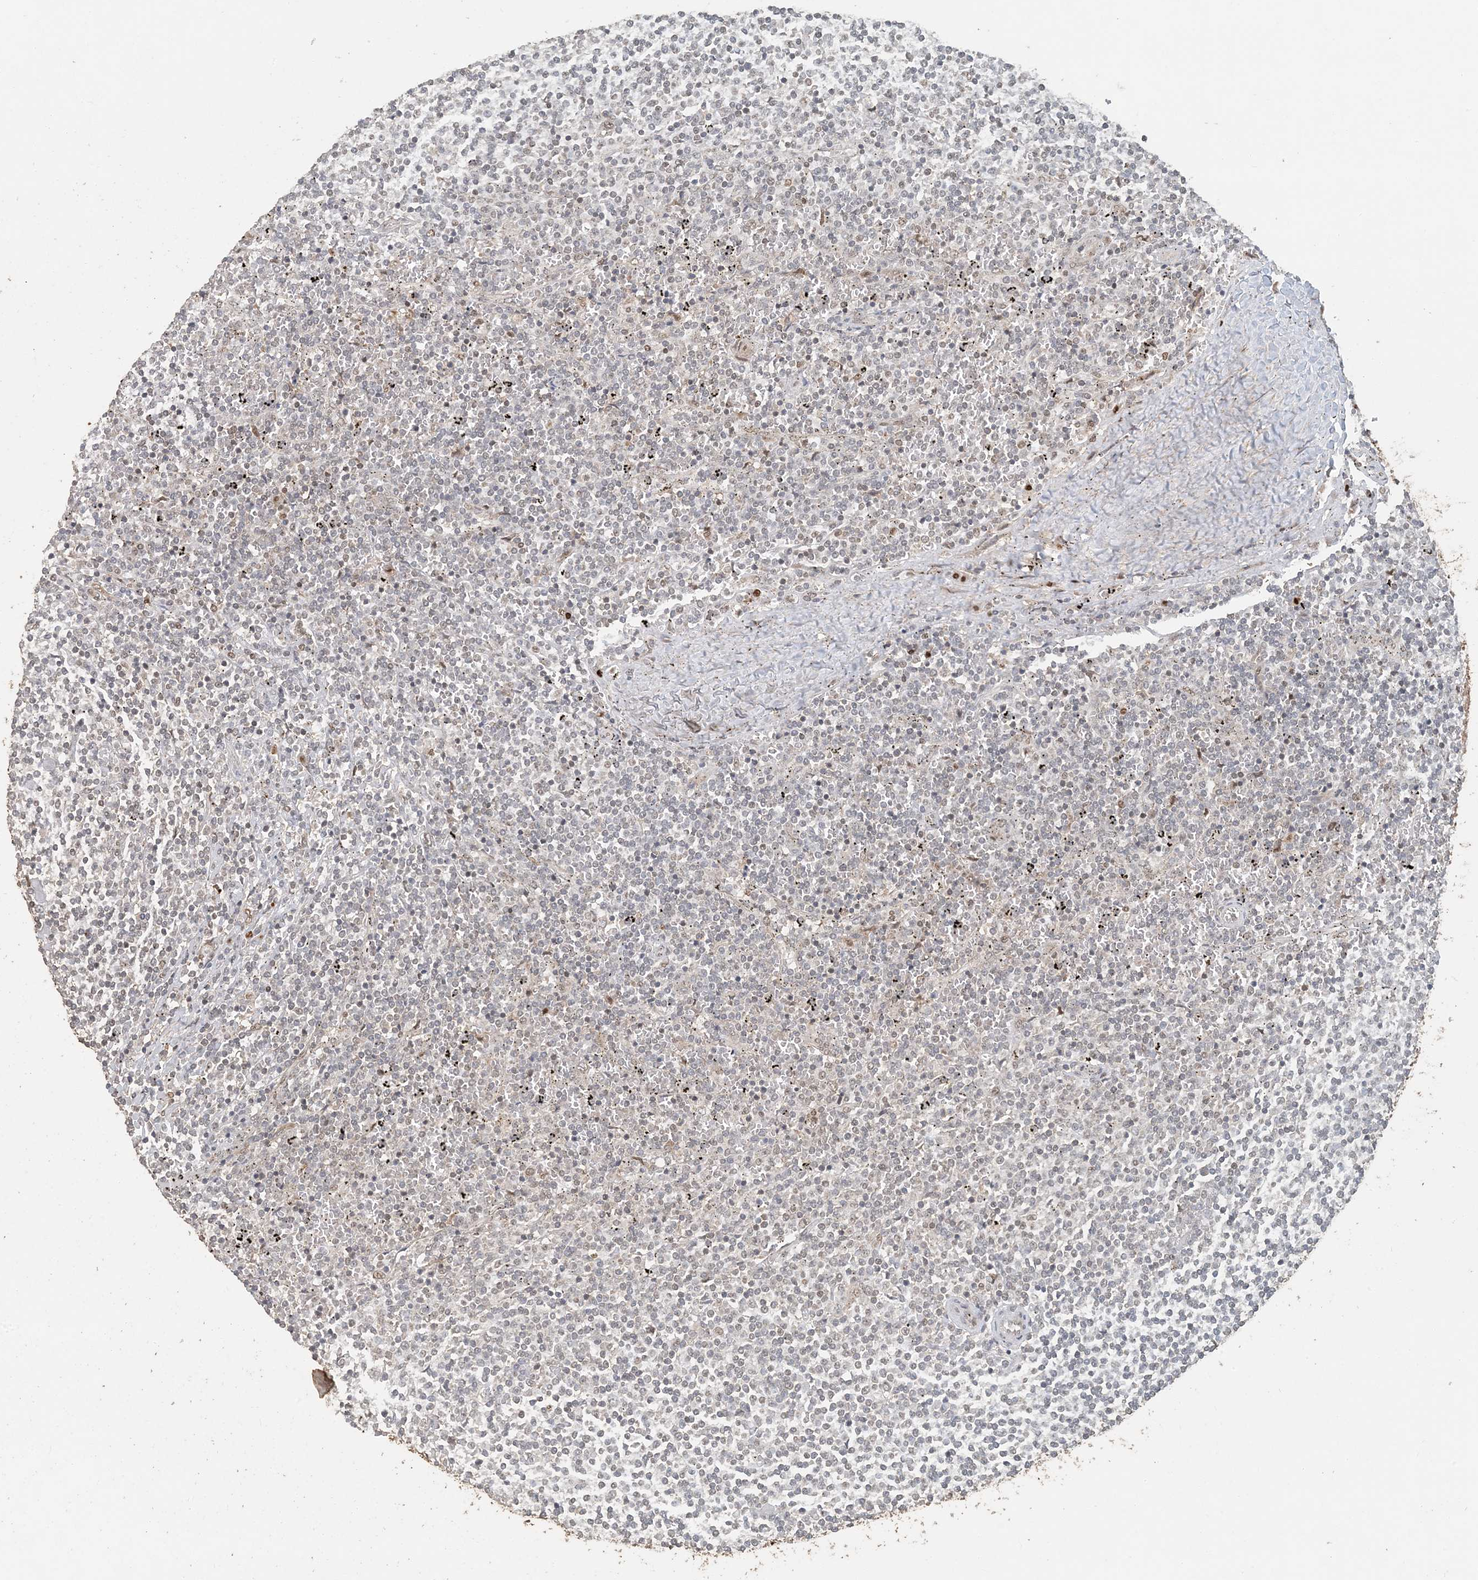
{"staining": {"intensity": "negative", "quantity": "none", "location": "none"}, "tissue": "lymphoma", "cell_type": "Tumor cells", "image_type": "cancer", "snomed": [{"axis": "morphology", "description": "Malignant lymphoma, non-Hodgkin's type, Low grade"}, {"axis": "topography", "description": "Spleen"}], "caption": "High magnification brightfield microscopy of low-grade malignant lymphoma, non-Hodgkin's type stained with DAB (brown) and counterstained with hematoxylin (blue): tumor cells show no significant staining.", "gene": "ATP13A2", "patient": {"sex": "female", "age": 50}}